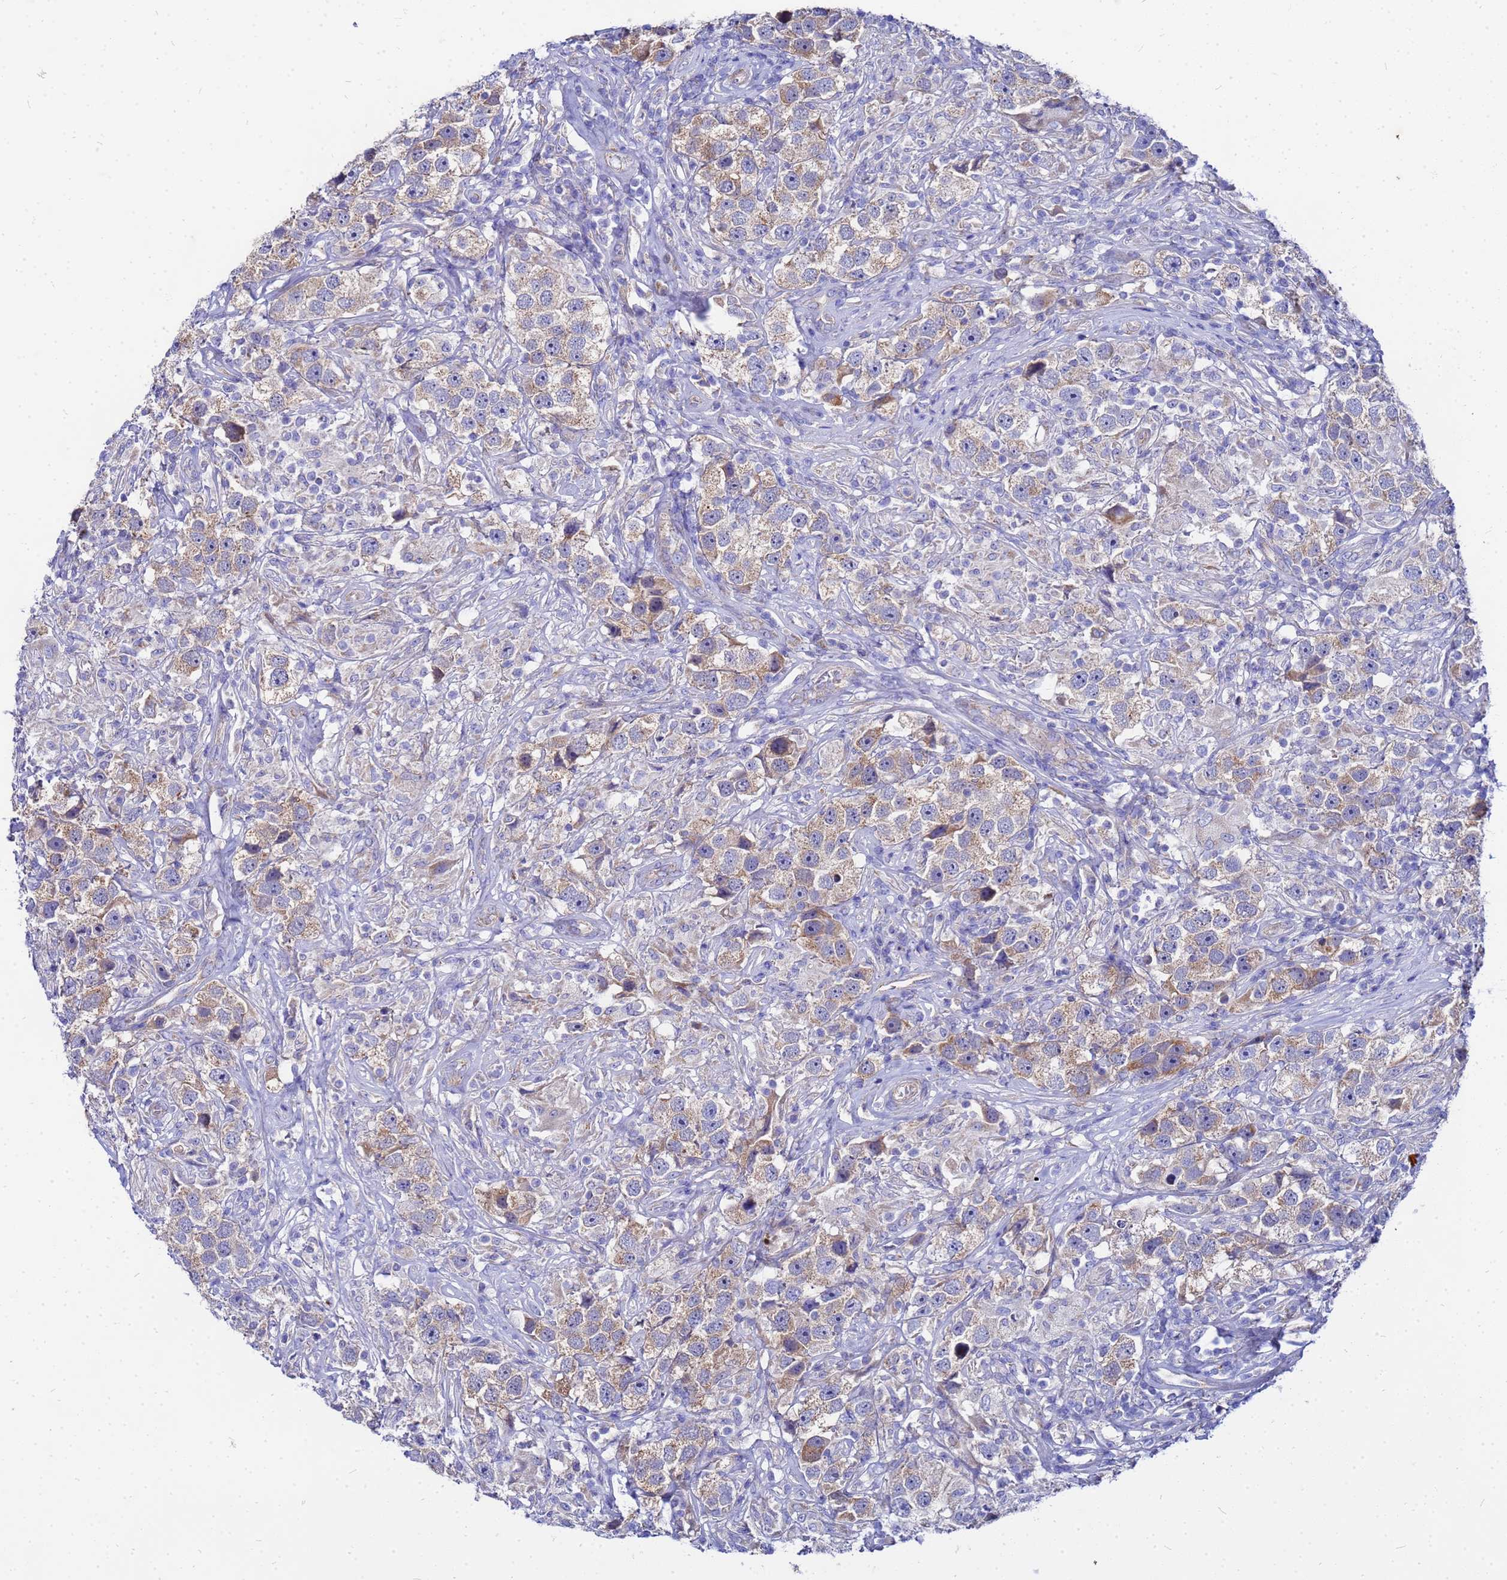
{"staining": {"intensity": "moderate", "quantity": "<25%", "location": "cytoplasmic/membranous"}, "tissue": "testis cancer", "cell_type": "Tumor cells", "image_type": "cancer", "snomed": [{"axis": "morphology", "description": "Seminoma, NOS"}, {"axis": "topography", "description": "Testis"}], "caption": "Protein staining exhibits moderate cytoplasmic/membranous expression in about <25% of tumor cells in testis cancer (seminoma). Nuclei are stained in blue.", "gene": "FAHD2A", "patient": {"sex": "male", "age": 49}}